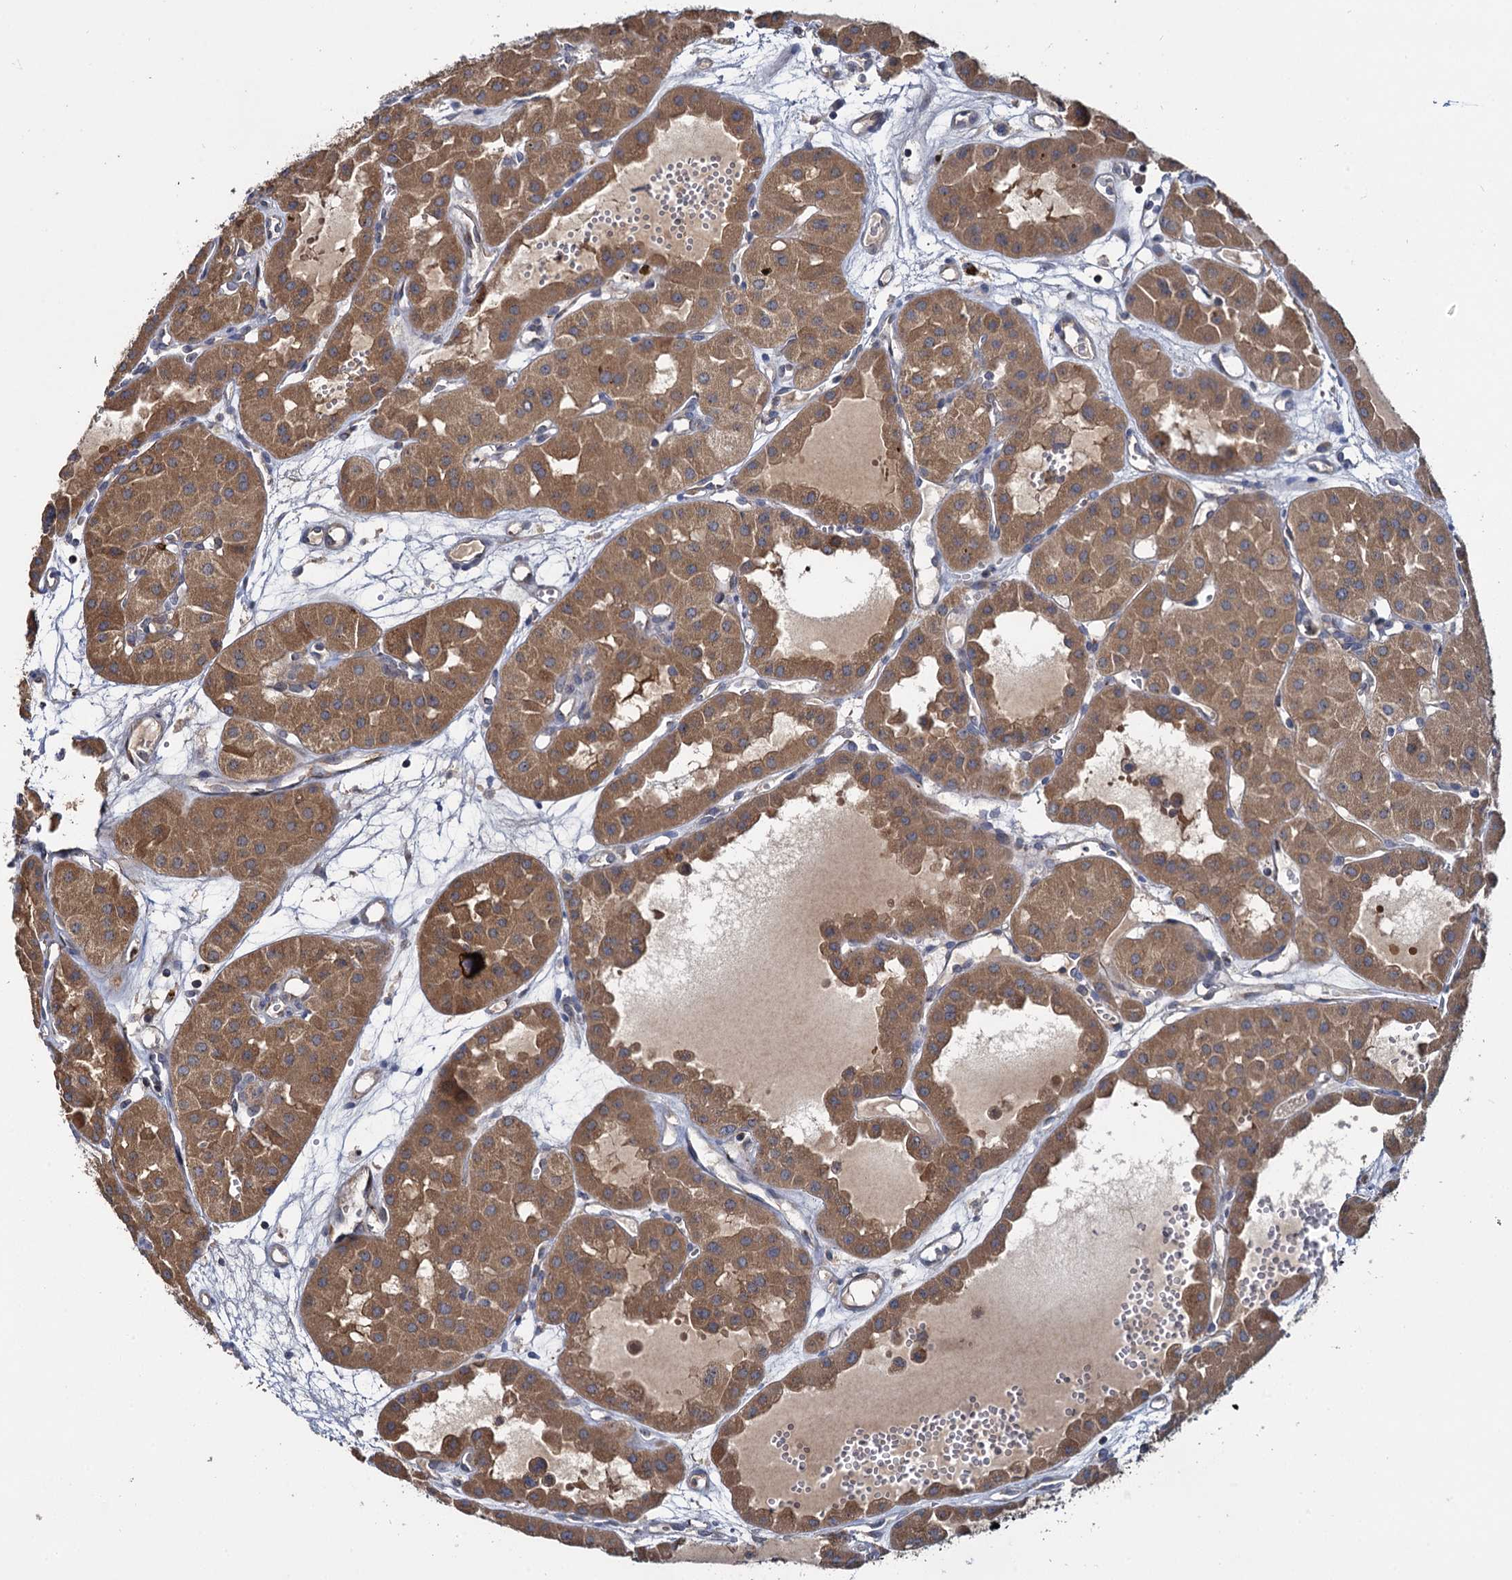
{"staining": {"intensity": "moderate", "quantity": ">75%", "location": "cytoplasmic/membranous"}, "tissue": "renal cancer", "cell_type": "Tumor cells", "image_type": "cancer", "snomed": [{"axis": "morphology", "description": "Carcinoma, NOS"}, {"axis": "topography", "description": "Kidney"}], "caption": "Tumor cells show medium levels of moderate cytoplasmic/membranous expression in about >75% of cells in carcinoma (renal). The protein is shown in brown color, while the nuclei are stained blue.", "gene": "CEP192", "patient": {"sex": "female", "age": 75}}